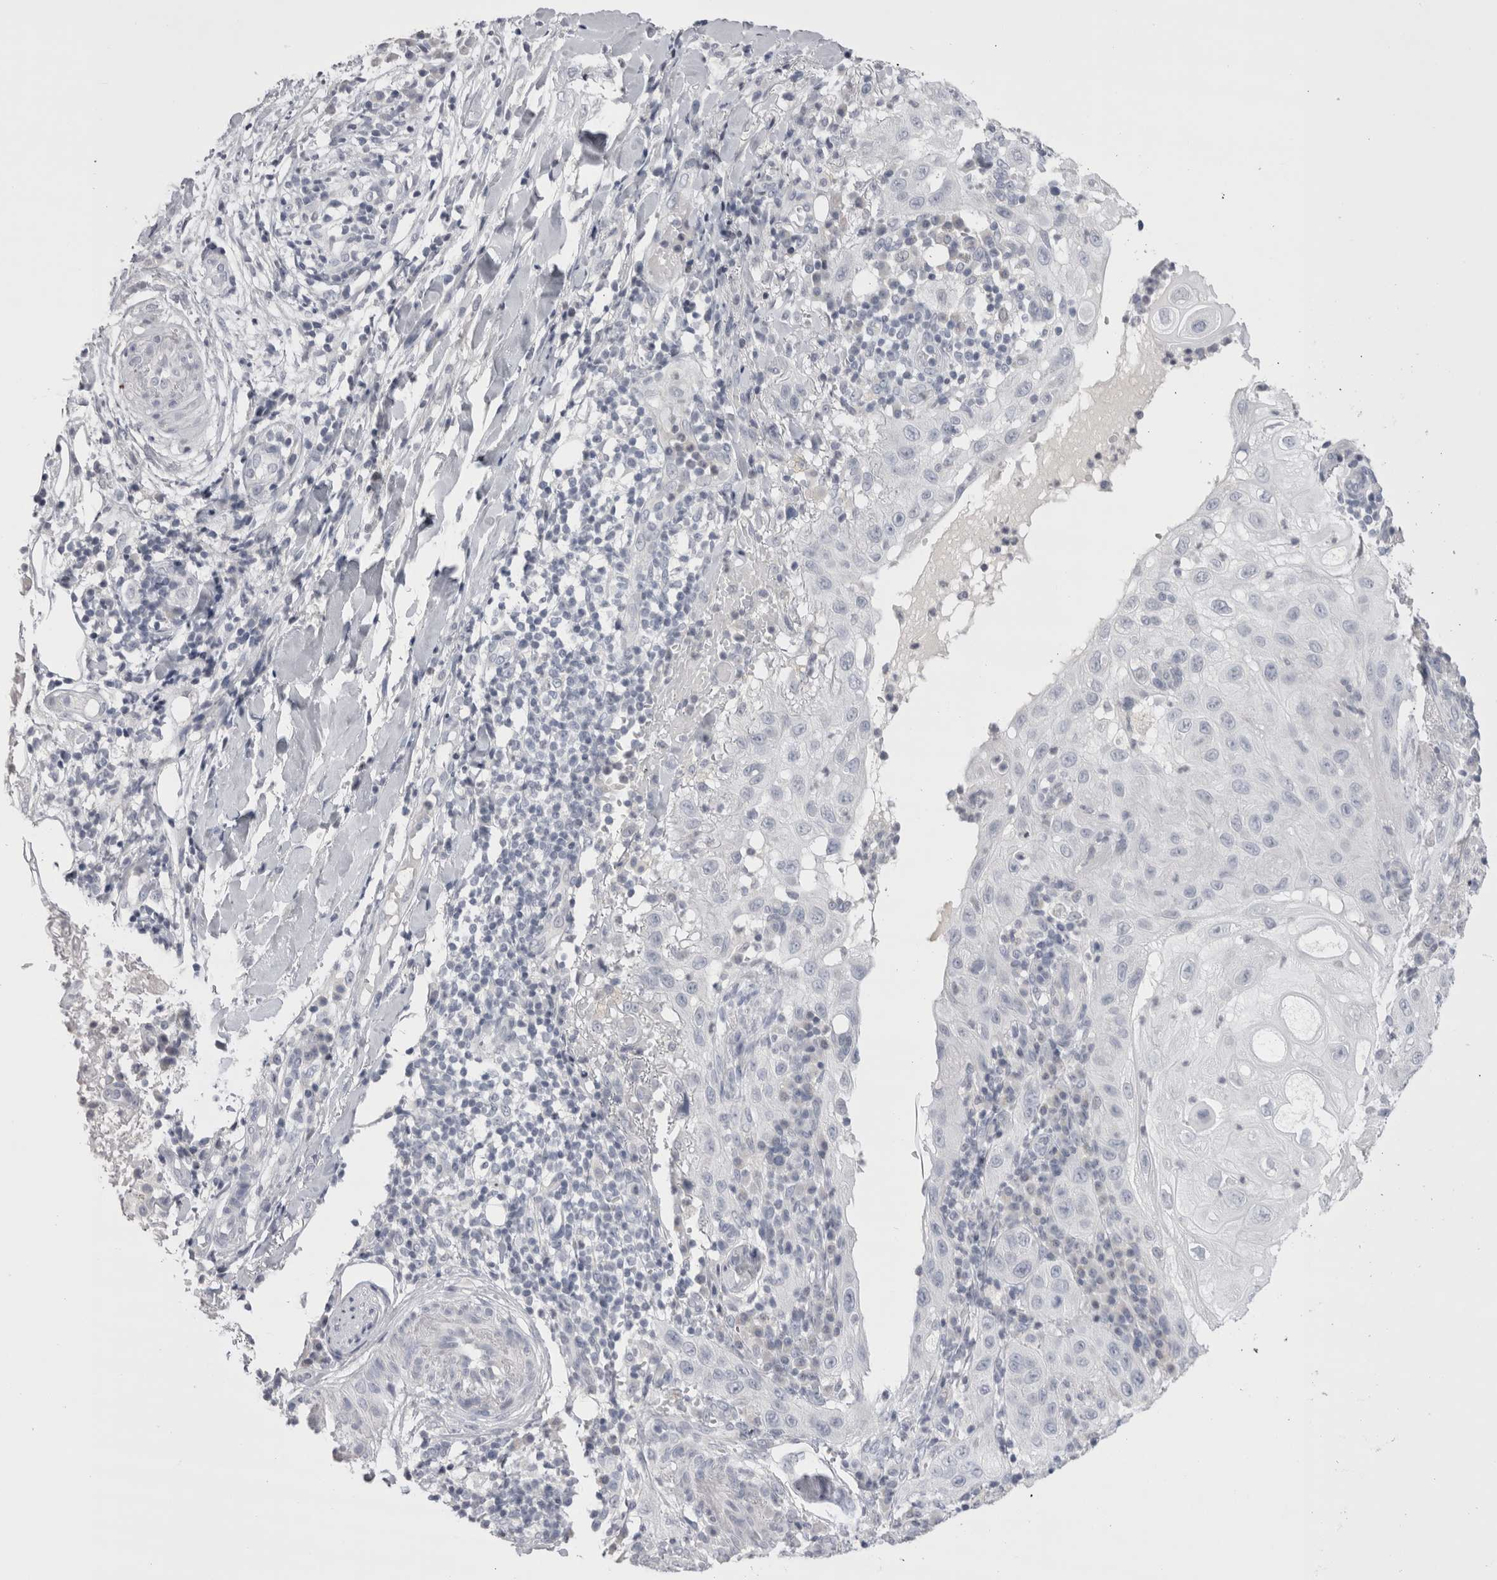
{"staining": {"intensity": "negative", "quantity": "none", "location": "none"}, "tissue": "skin cancer", "cell_type": "Tumor cells", "image_type": "cancer", "snomed": [{"axis": "morphology", "description": "Normal tissue, NOS"}, {"axis": "morphology", "description": "Squamous cell carcinoma, NOS"}, {"axis": "topography", "description": "Skin"}], "caption": "Skin cancer was stained to show a protein in brown. There is no significant expression in tumor cells.", "gene": "FNDC8", "patient": {"sex": "female", "age": 96}}